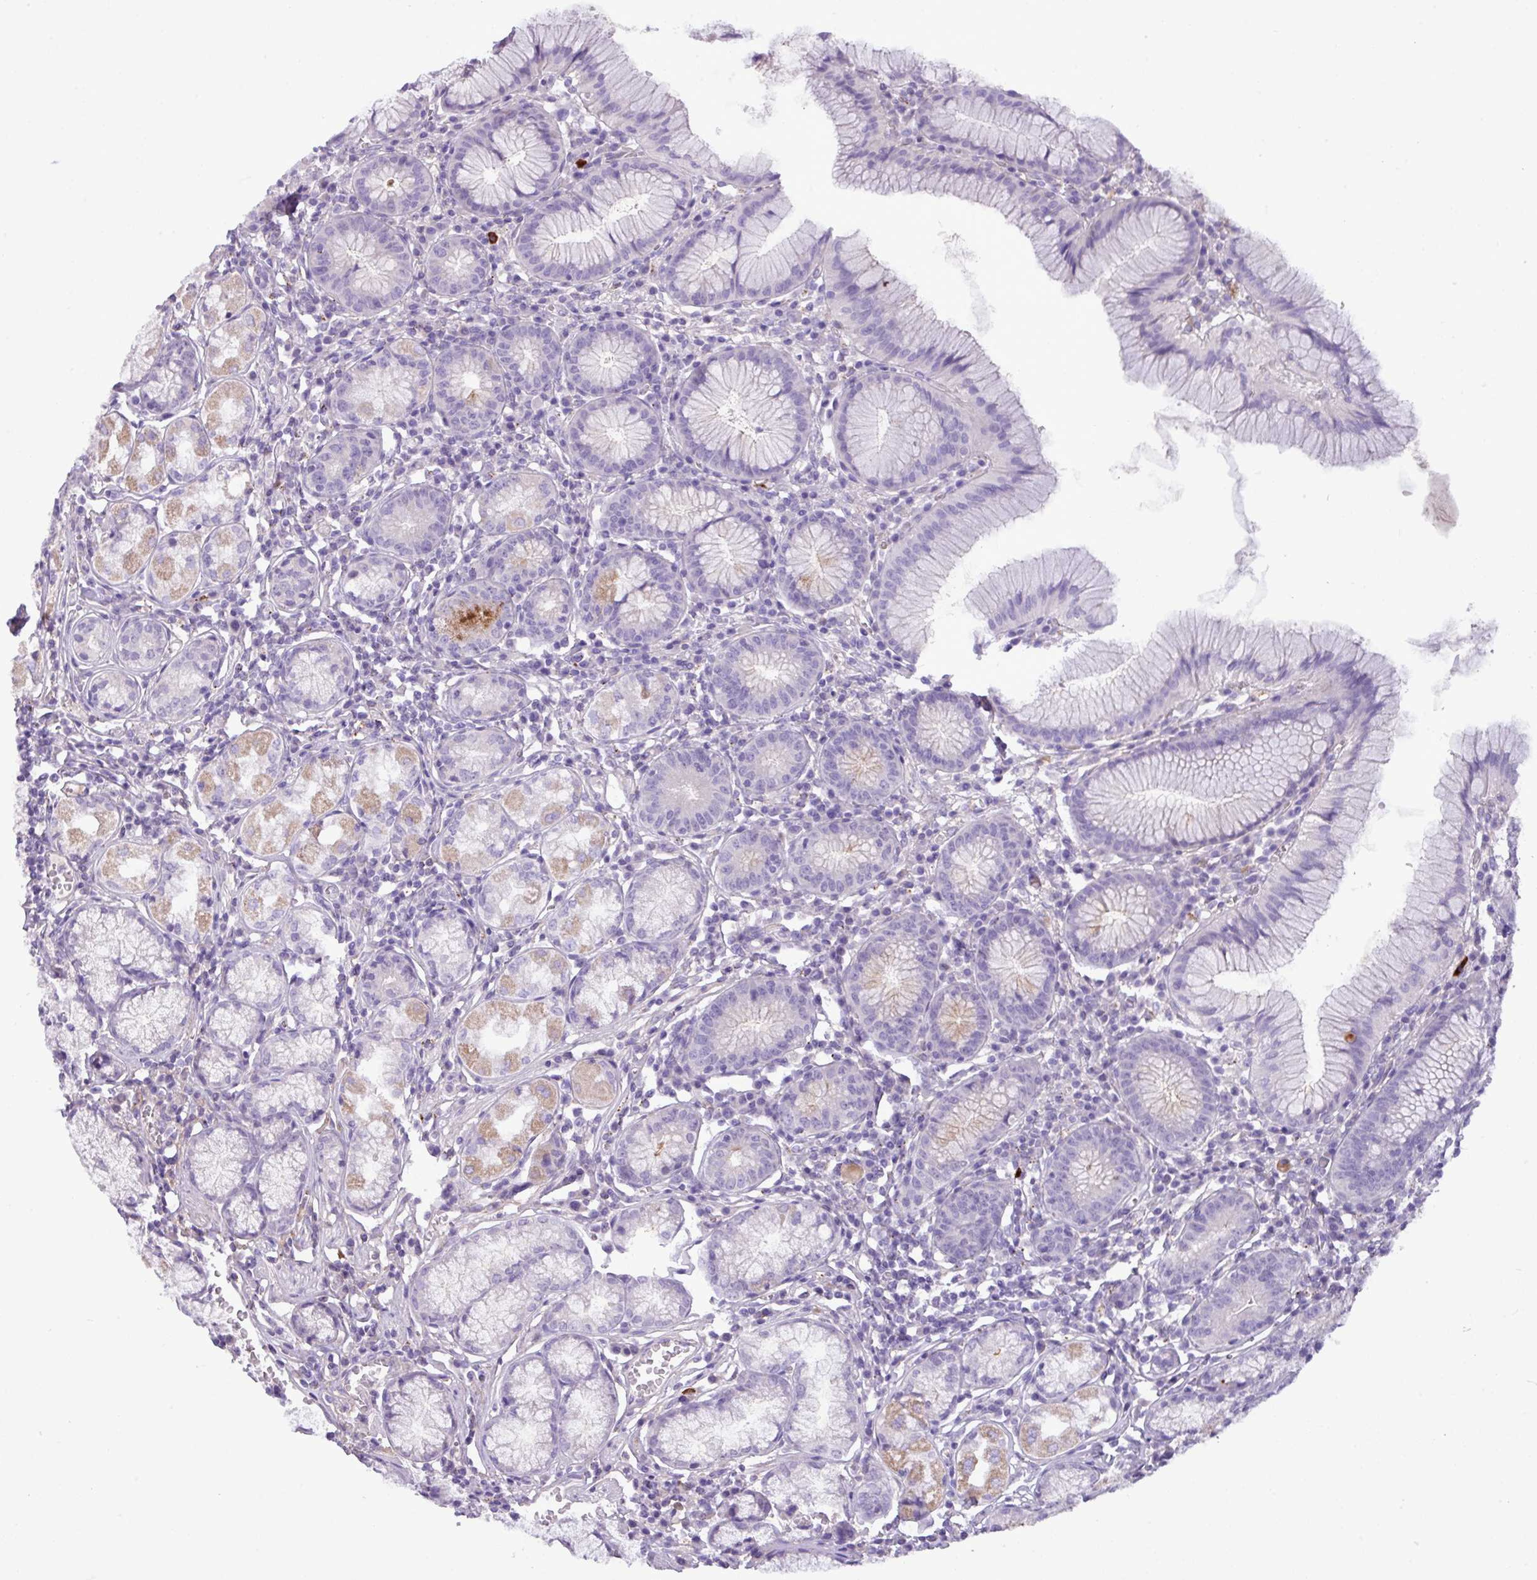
{"staining": {"intensity": "moderate", "quantity": "<25%", "location": "cytoplasmic/membranous"}, "tissue": "stomach", "cell_type": "Glandular cells", "image_type": "normal", "snomed": [{"axis": "morphology", "description": "Normal tissue, NOS"}, {"axis": "topography", "description": "Stomach"}], "caption": "Unremarkable stomach was stained to show a protein in brown. There is low levels of moderate cytoplasmic/membranous positivity in approximately <25% of glandular cells. (Brightfield microscopy of DAB IHC at high magnification).", "gene": "CD248", "patient": {"sex": "male", "age": 55}}